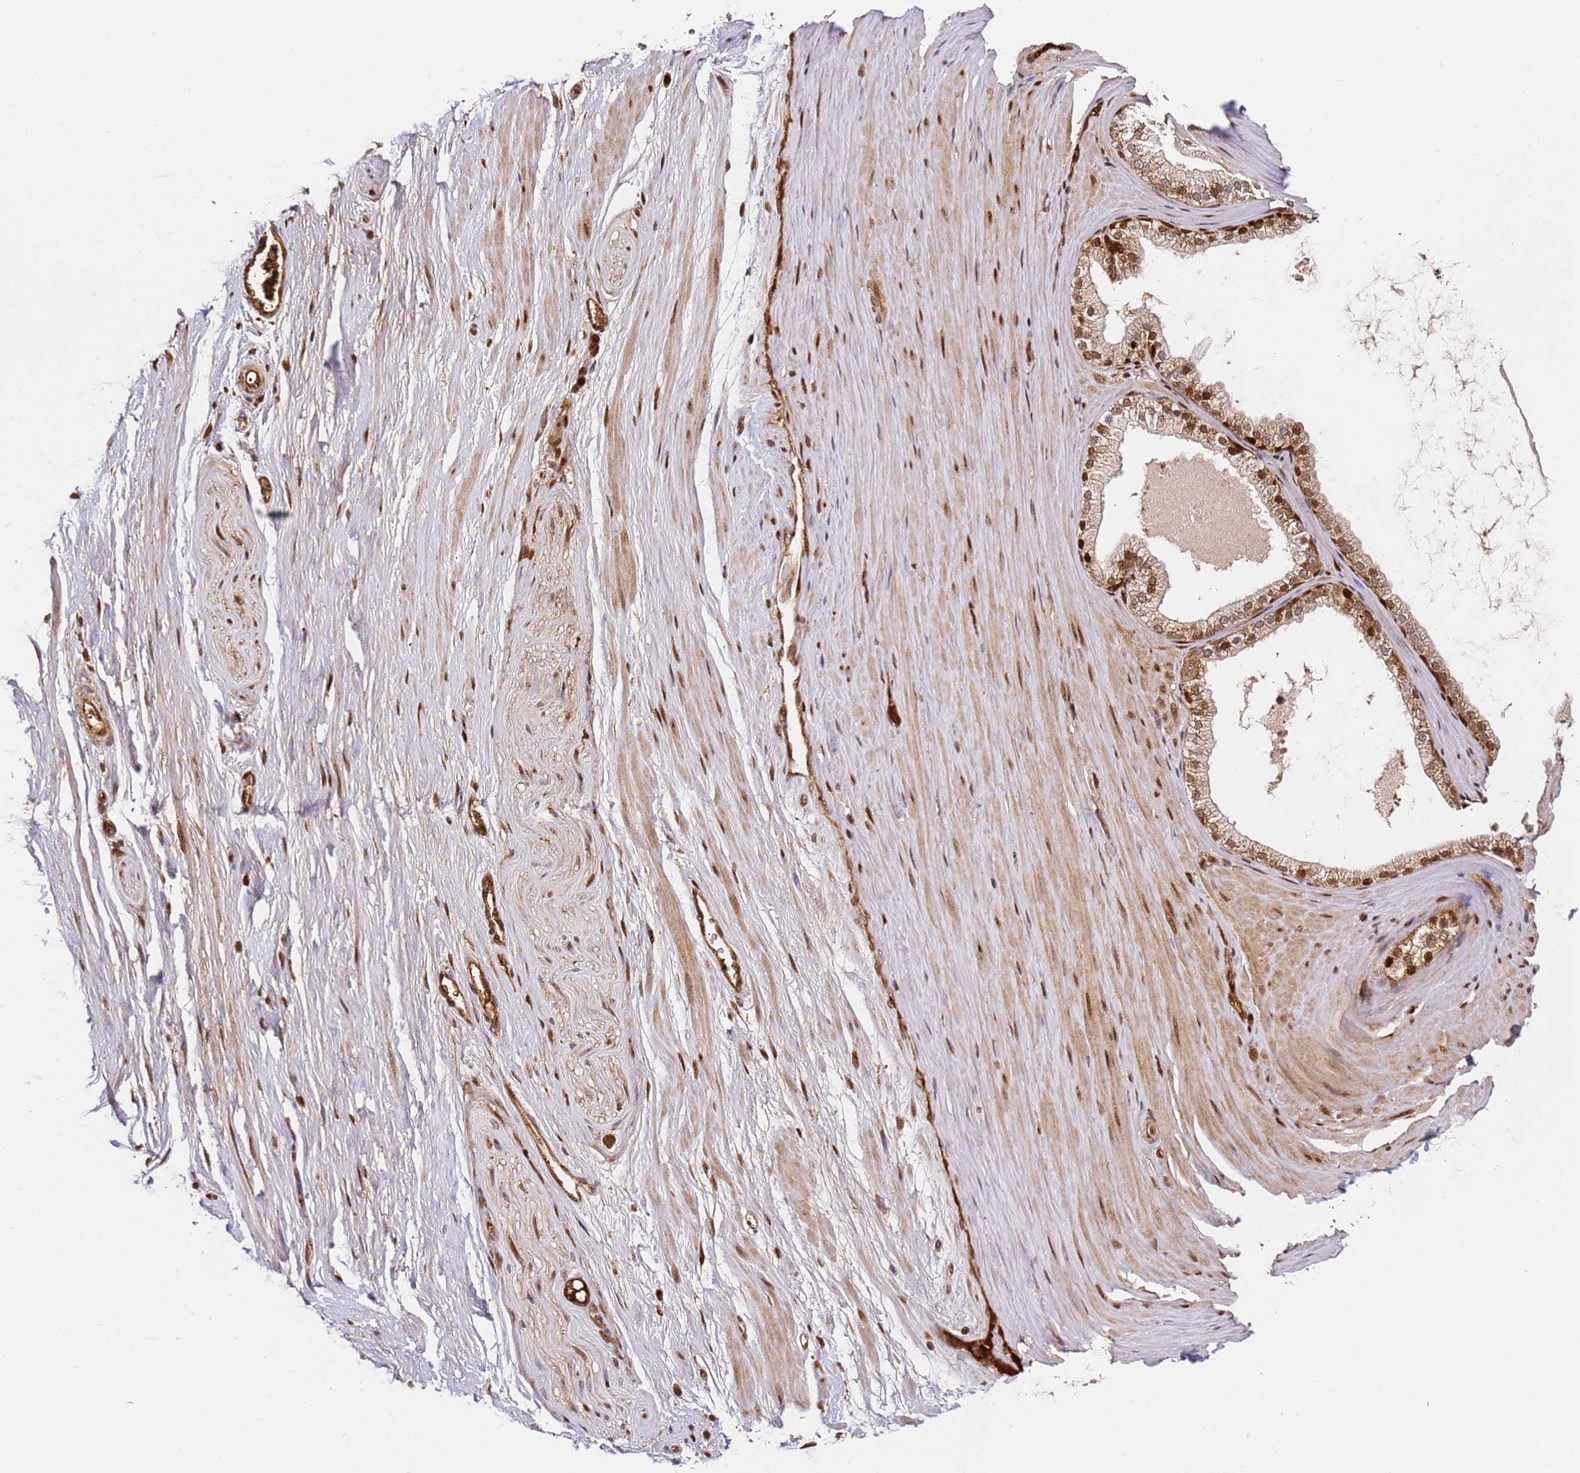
{"staining": {"intensity": "moderate", "quantity": ">75%", "location": "cytoplasmic/membranous,nuclear"}, "tissue": "adipose tissue", "cell_type": "Adipocytes", "image_type": "normal", "snomed": [{"axis": "morphology", "description": "Normal tissue, NOS"}, {"axis": "morphology", "description": "Adenocarcinoma, Low grade"}, {"axis": "topography", "description": "Prostate"}, {"axis": "topography", "description": "Peripheral nerve tissue"}], "caption": "A brown stain highlights moderate cytoplasmic/membranous,nuclear staining of a protein in adipocytes of unremarkable human adipose tissue. The staining was performed using DAB to visualize the protein expression in brown, while the nuclei were stained in blue with hematoxylin (Magnification: 20x).", "gene": "SMOX", "patient": {"sex": "male", "age": 63}}